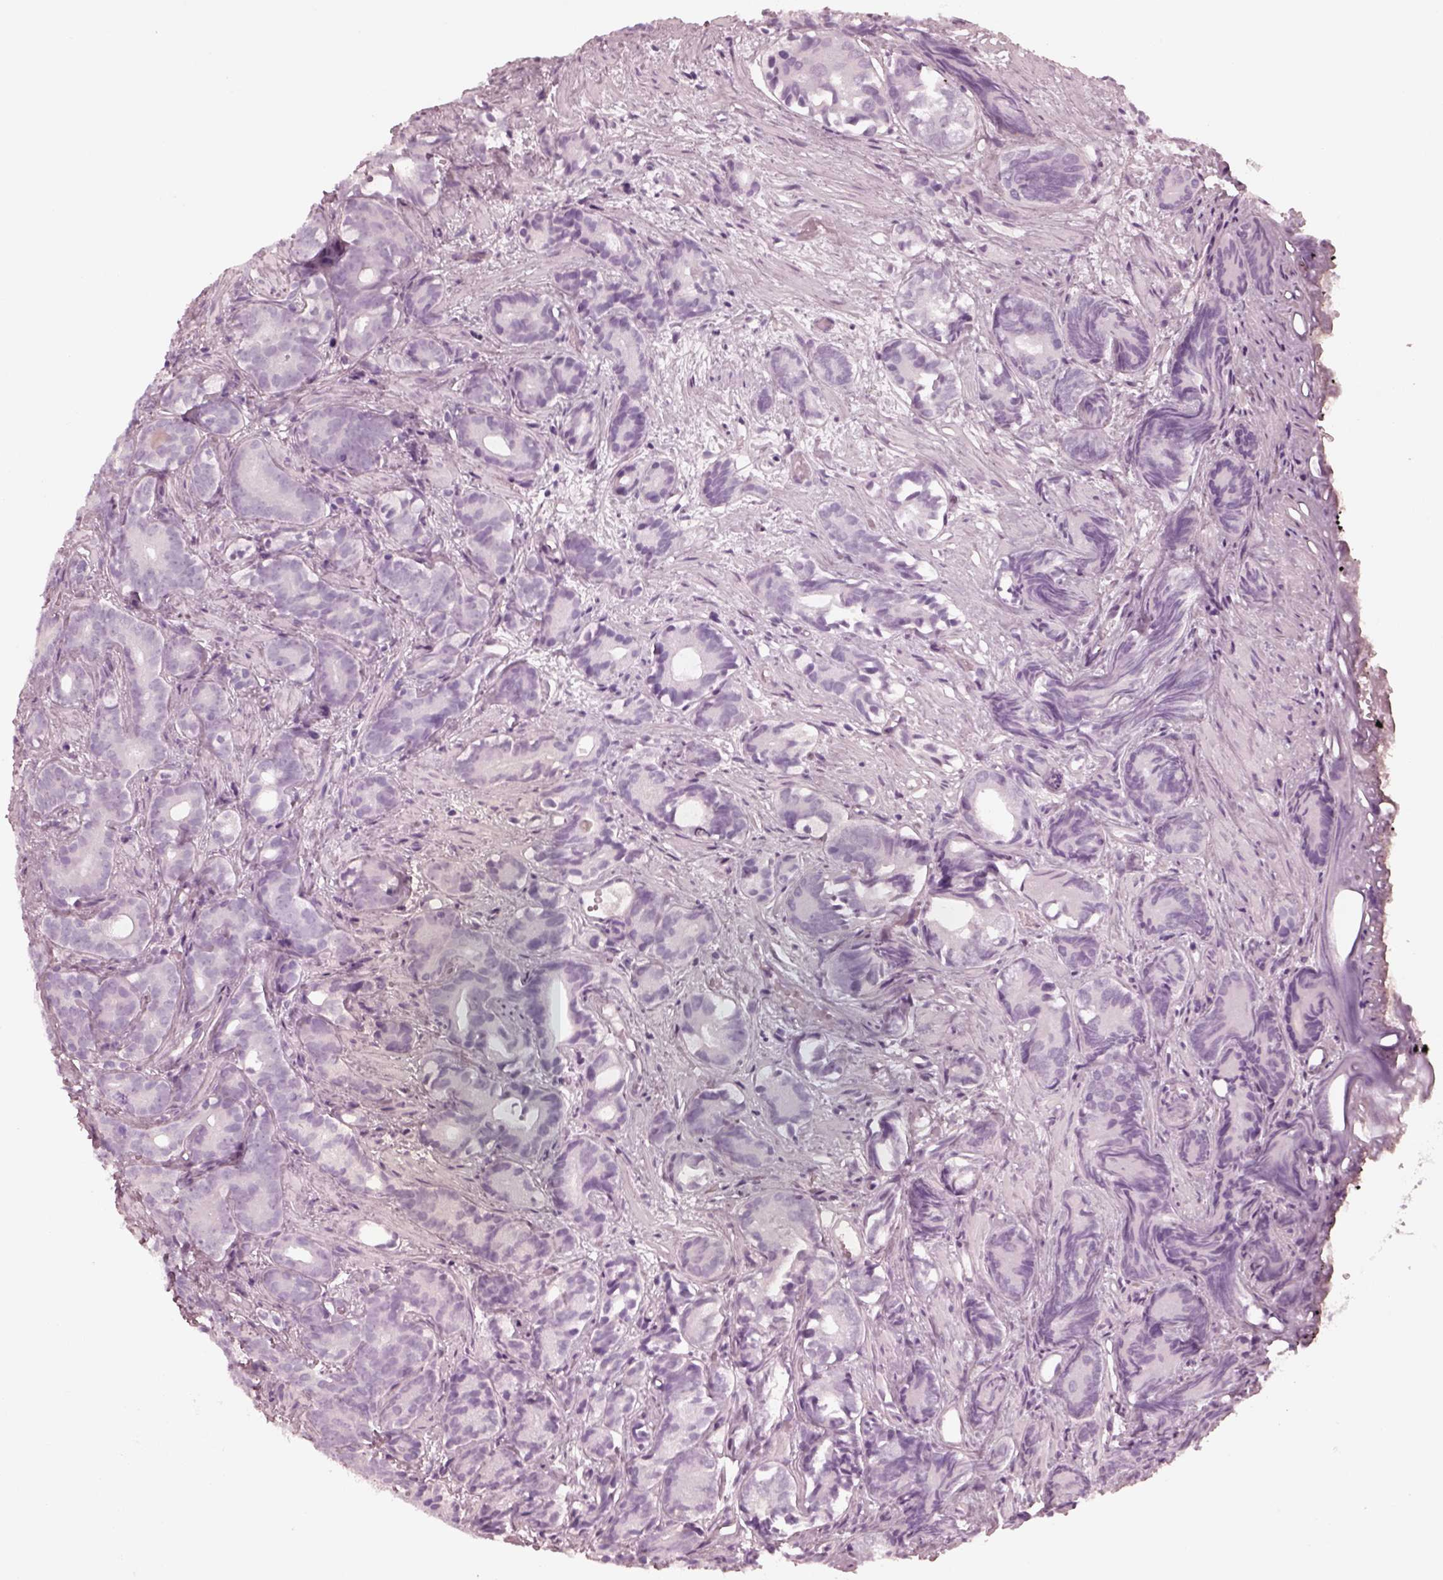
{"staining": {"intensity": "negative", "quantity": "none", "location": "none"}, "tissue": "prostate cancer", "cell_type": "Tumor cells", "image_type": "cancer", "snomed": [{"axis": "morphology", "description": "Adenocarcinoma, High grade"}, {"axis": "topography", "description": "Prostate"}], "caption": "Adenocarcinoma (high-grade) (prostate) was stained to show a protein in brown. There is no significant positivity in tumor cells.", "gene": "FABP9", "patient": {"sex": "male", "age": 84}}